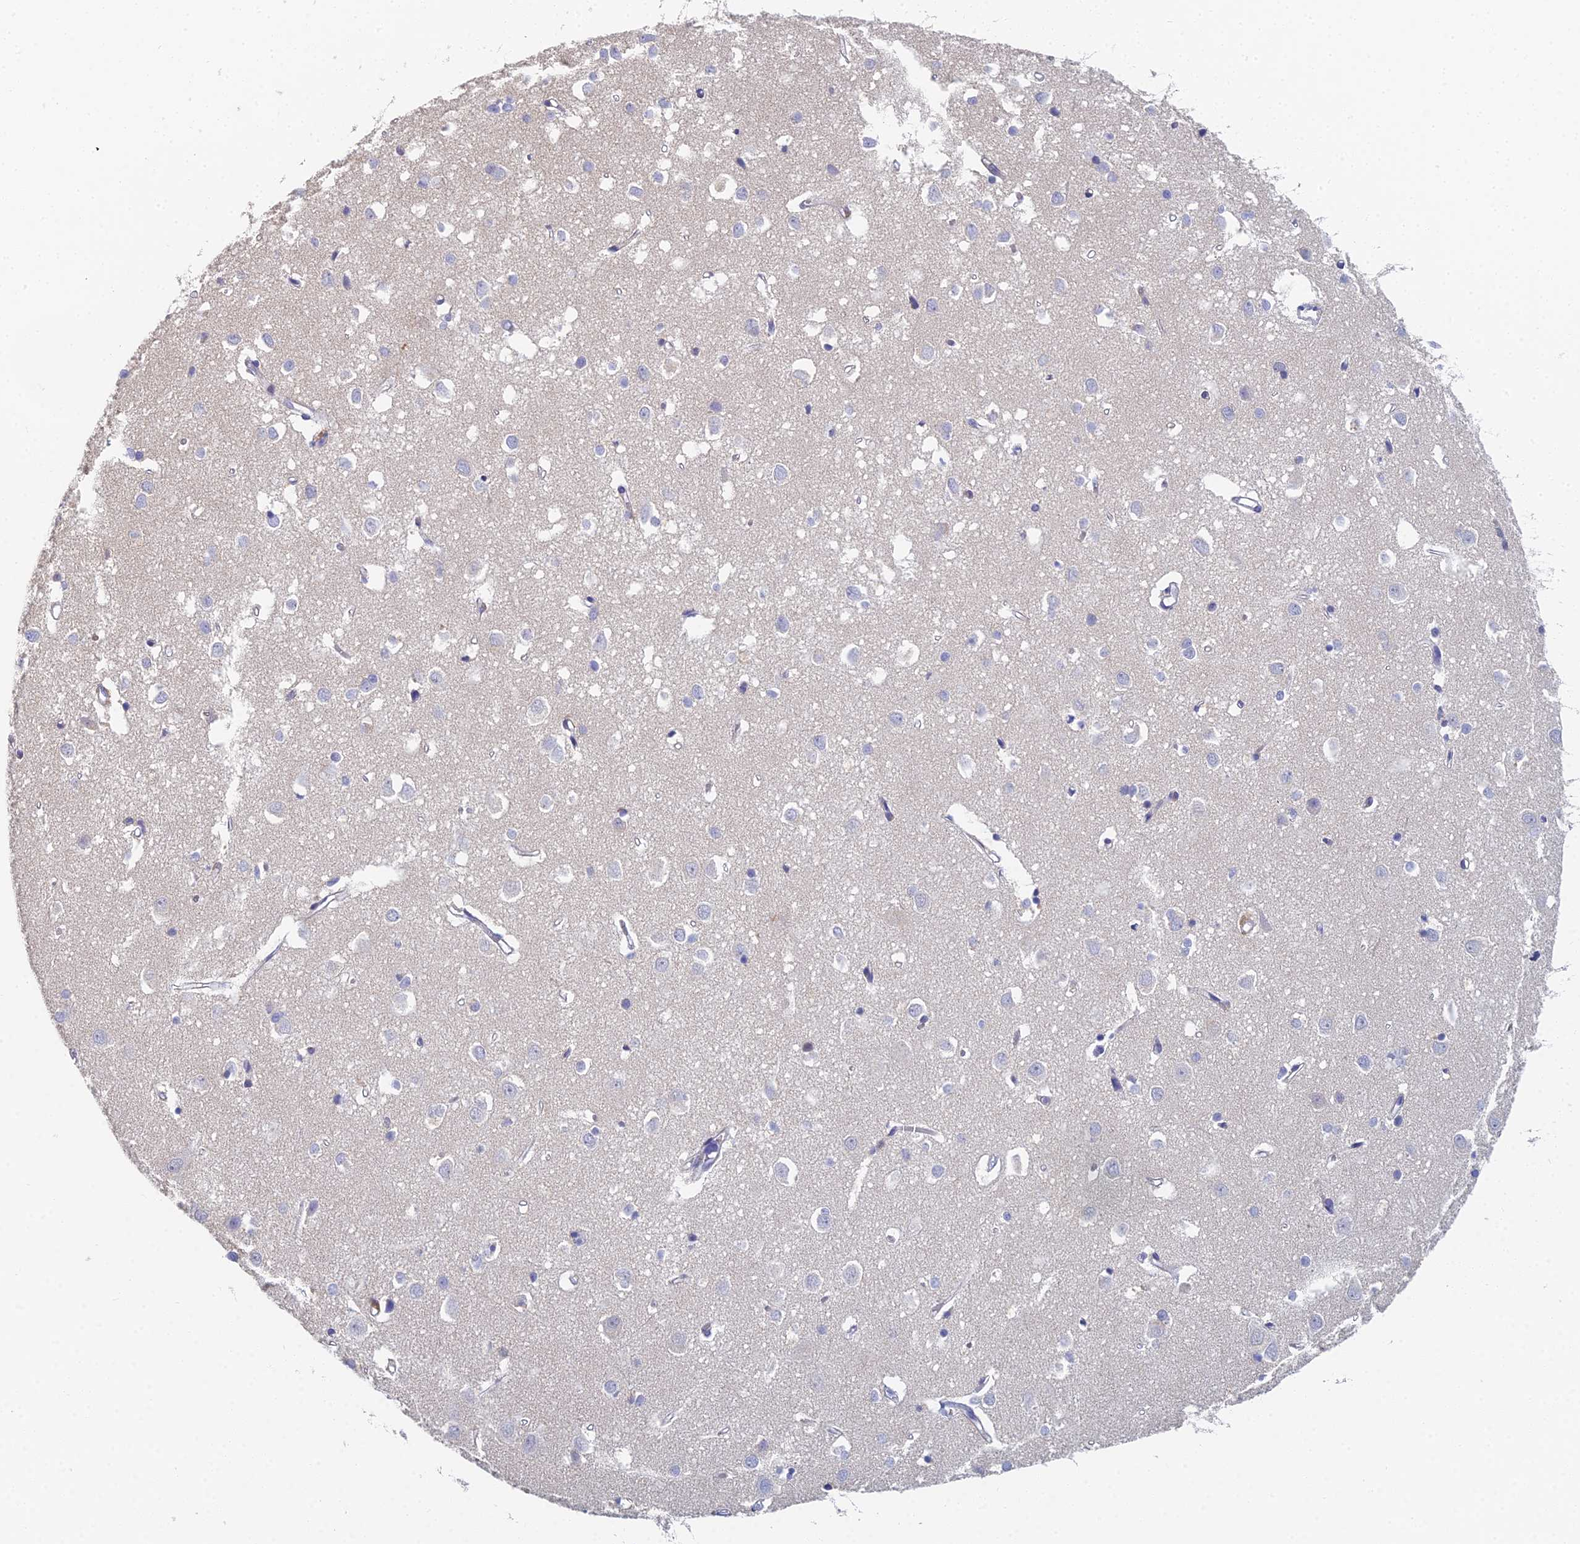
{"staining": {"intensity": "negative", "quantity": "none", "location": "none"}, "tissue": "cerebral cortex", "cell_type": "Endothelial cells", "image_type": "normal", "snomed": [{"axis": "morphology", "description": "Normal tissue, NOS"}, {"axis": "topography", "description": "Cerebral cortex"}], "caption": "The photomicrograph demonstrates no significant expression in endothelial cells of cerebral cortex.", "gene": "MCM2", "patient": {"sex": "female", "age": 64}}